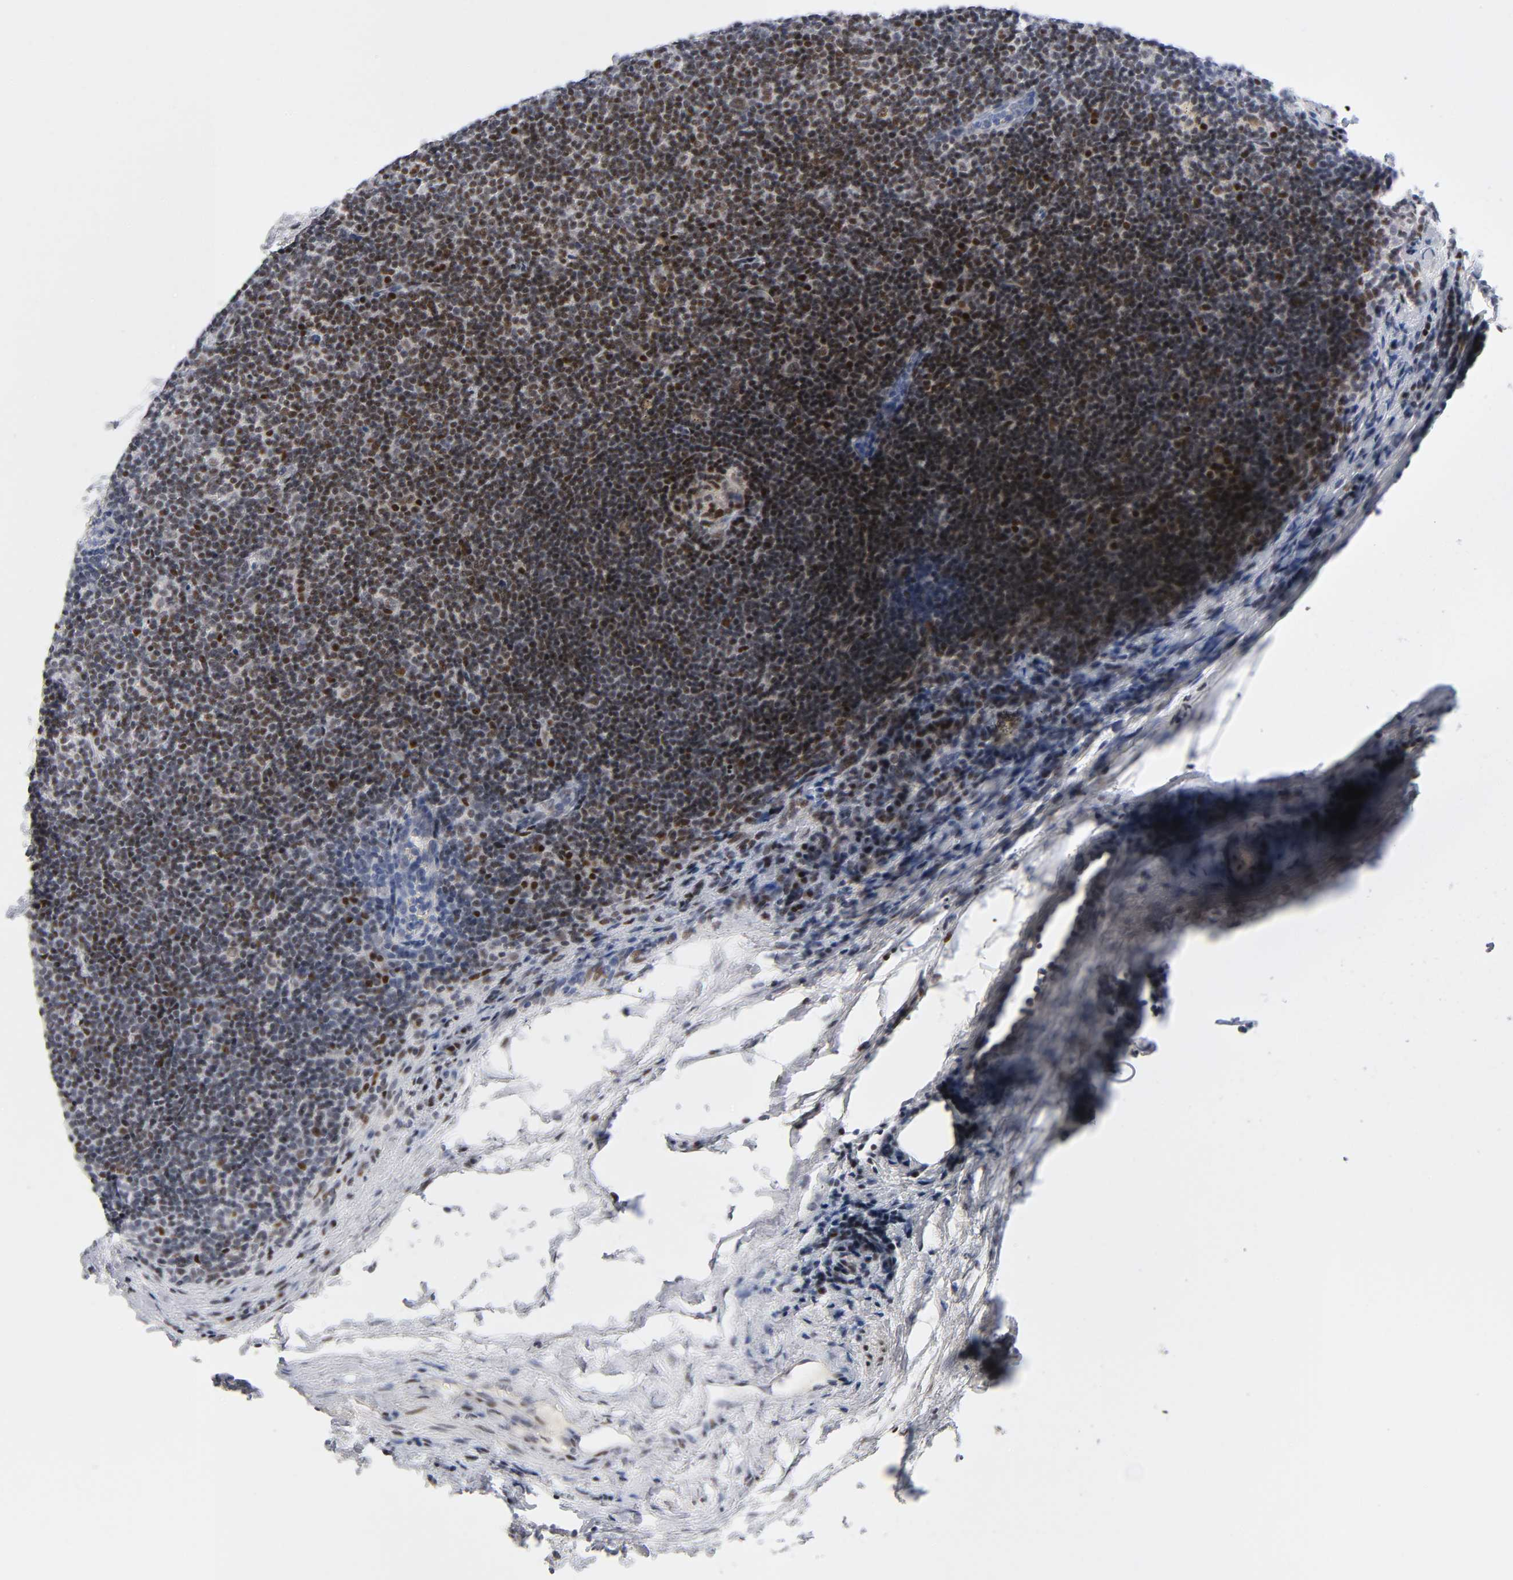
{"staining": {"intensity": "strong", "quantity": ">75%", "location": "nuclear"}, "tissue": "lymphoma", "cell_type": "Tumor cells", "image_type": "cancer", "snomed": [{"axis": "morphology", "description": "Malignant lymphoma, non-Hodgkin's type, Low grade"}, {"axis": "topography", "description": "Lymph node"}], "caption": "Human lymphoma stained with a protein marker demonstrates strong staining in tumor cells.", "gene": "SP3", "patient": {"sex": "male", "age": 70}}